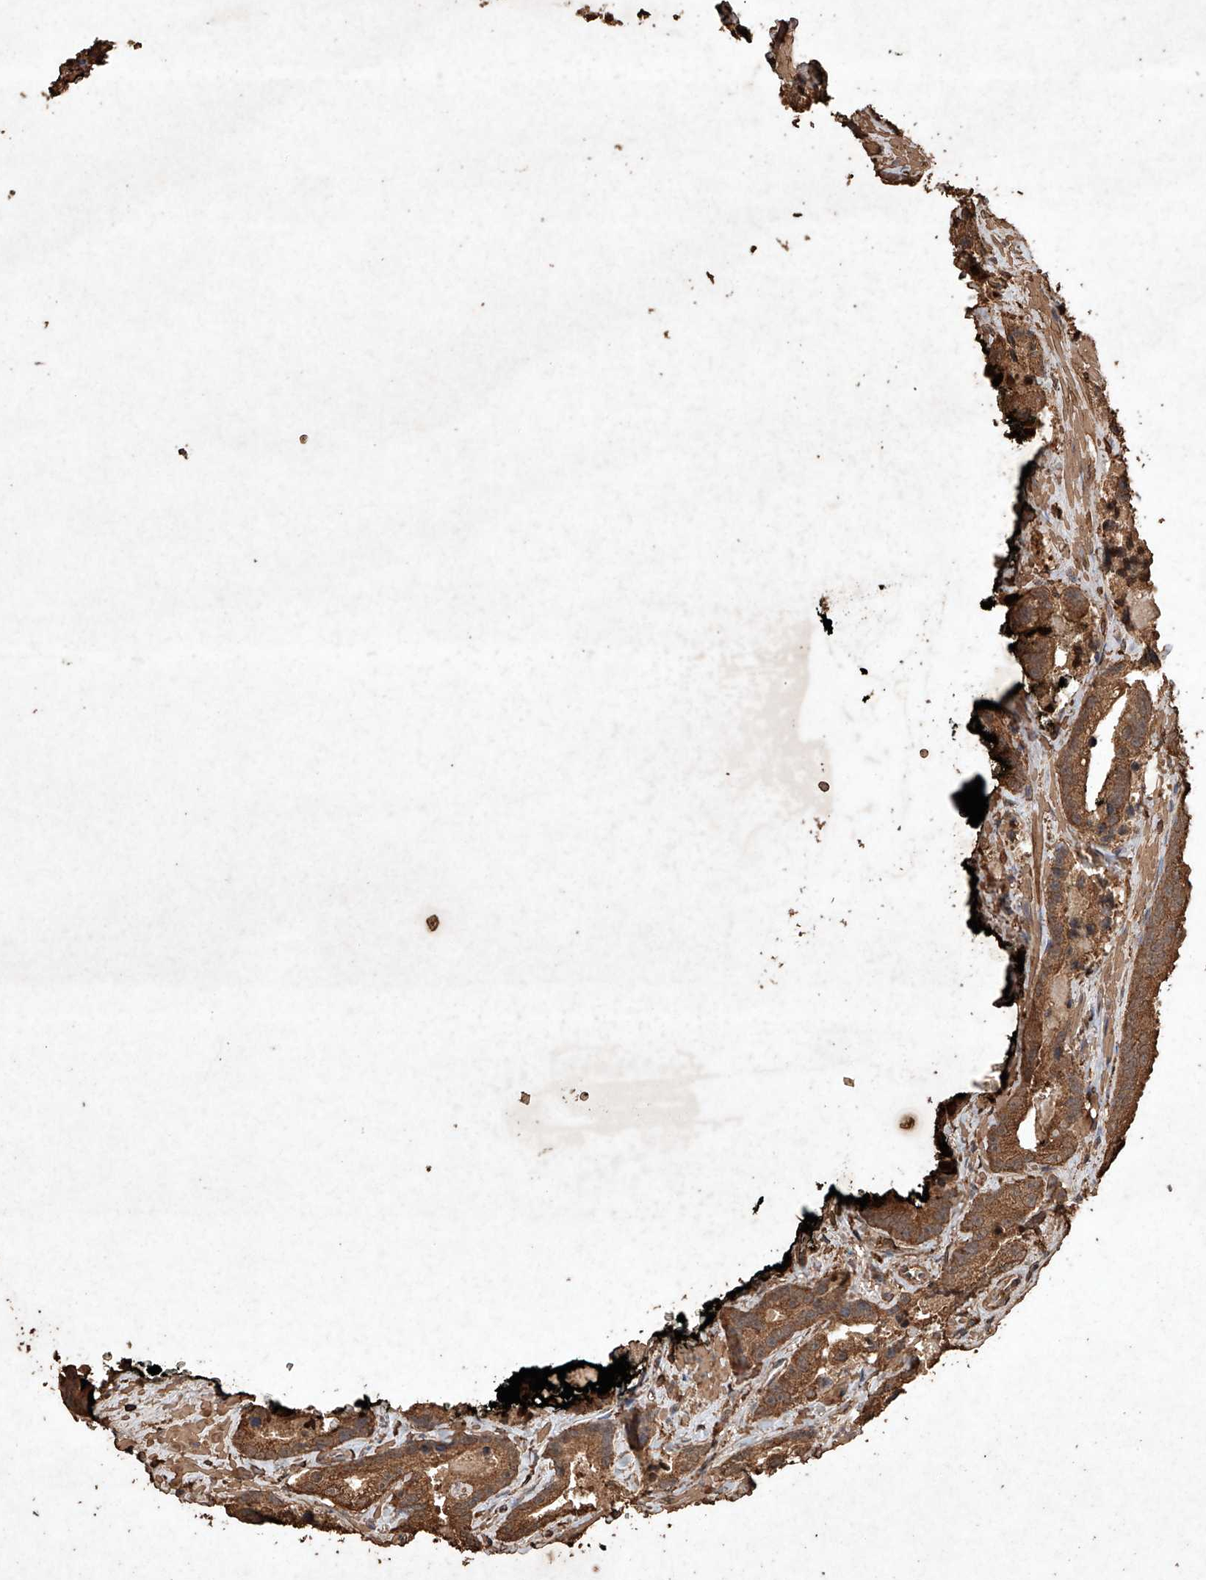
{"staining": {"intensity": "moderate", "quantity": ">75%", "location": "cytoplasmic/membranous"}, "tissue": "prostate cancer", "cell_type": "Tumor cells", "image_type": "cancer", "snomed": [{"axis": "morphology", "description": "Adenocarcinoma, High grade"}, {"axis": "topography", "description": "Prostate"}], "caption": "Immunohistochemistry (IHC) staining of prostate cancer, which shows medium levels of moderate cytoplasmic/membranous positivity in approximately >75% of tumor cells indicating moderate cytoplasmic/membranous protein expression. The staining was performed using DAB (3,3'-diaminobenzidine) (brown) for protein detection and nuclei were counterstained in hematoxylin (blue).", "gene": "M6PR", "patient": {"sex": "male", "age": 62}}